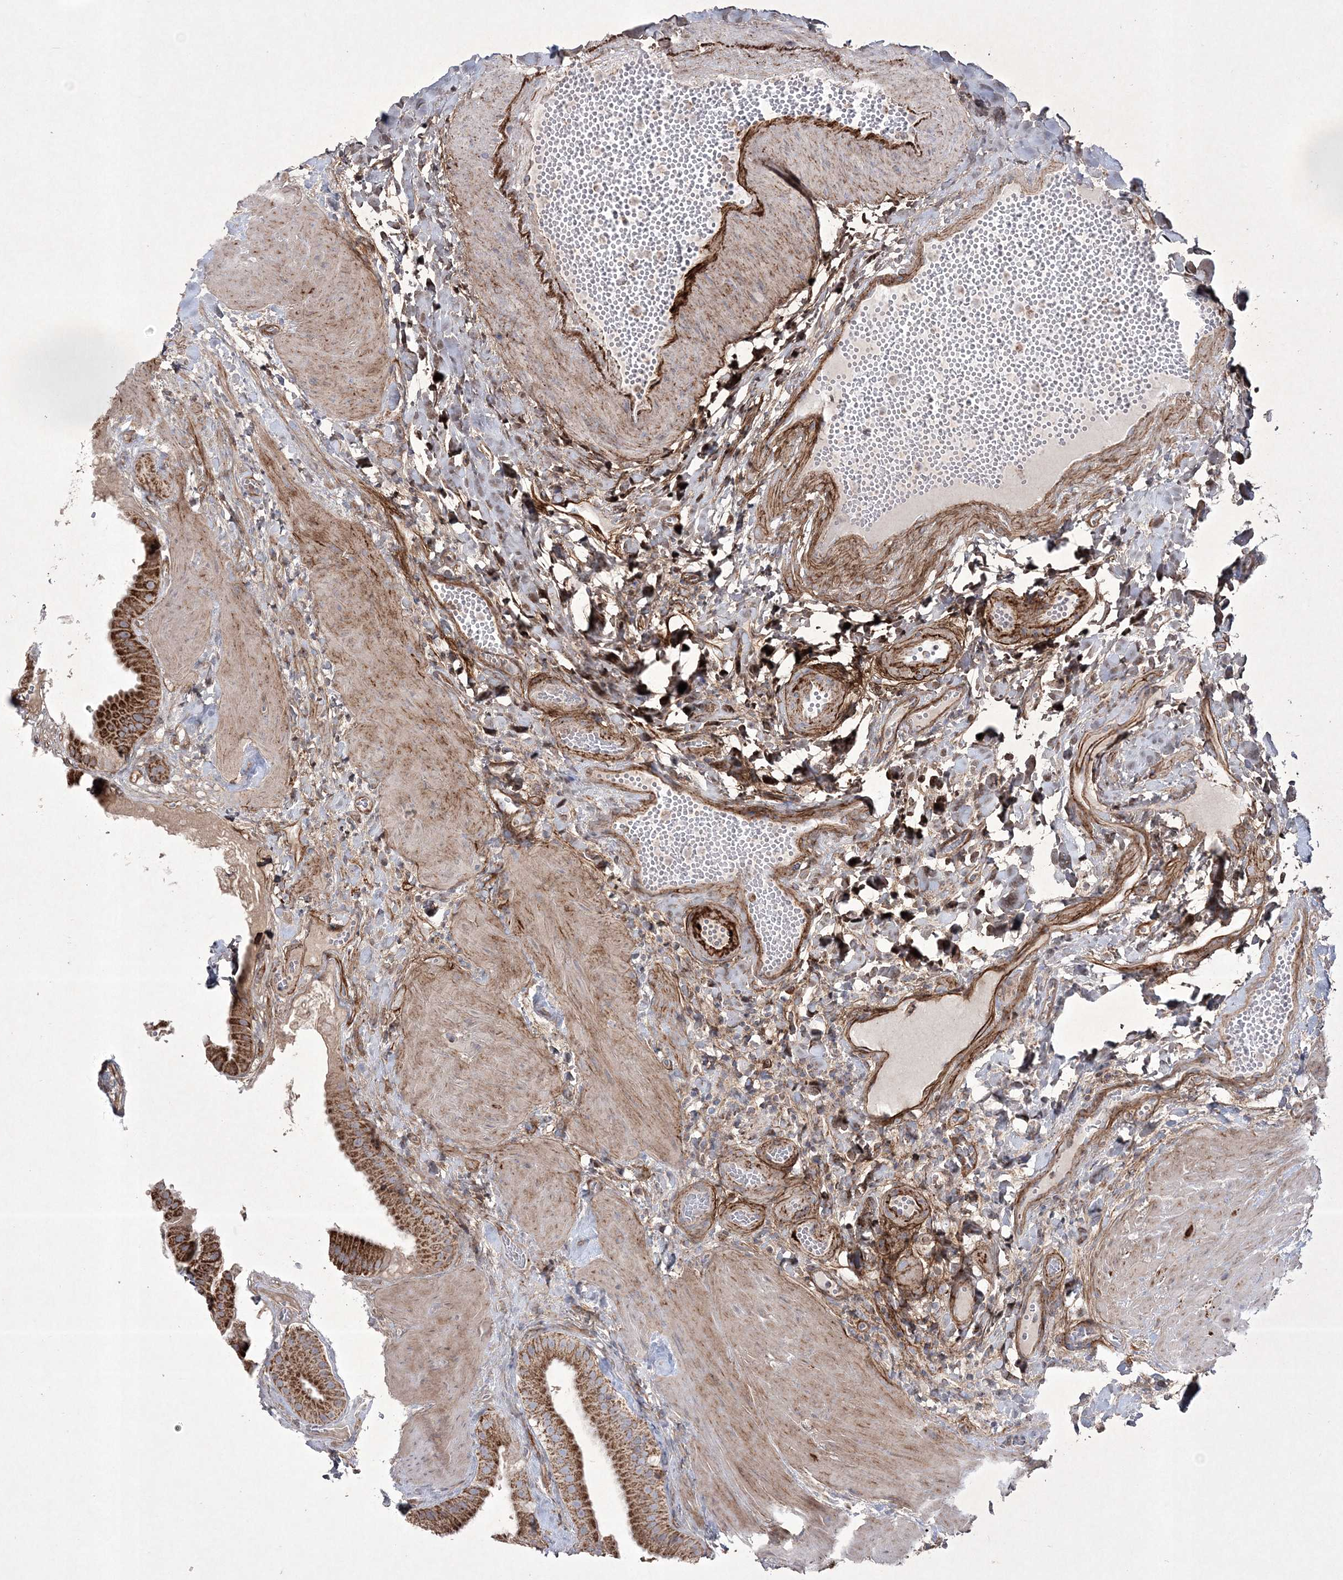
{"staining": {"intensity": "strong", "quantity": ">75%", "location": "cytoplasmic/membranous"}, "tissue": "gallbladder", "cell_type": "Glandular cells", "image_type": "normal", "snomed": [{"axis": "morphology", "description": "Normal tissue, NOS"}, {"axis": "topography", "description": "Gallbladder"}], "caption": "High-power microscopy captured an immunohistochemistry histopathology image of unremarkable gallbladder, revealing strong cytoplasmic/membranous positivity in approximately >75% of glandular cells.", "gene": "RICTOR", "patient": {"sex": "male", "age": 55}}